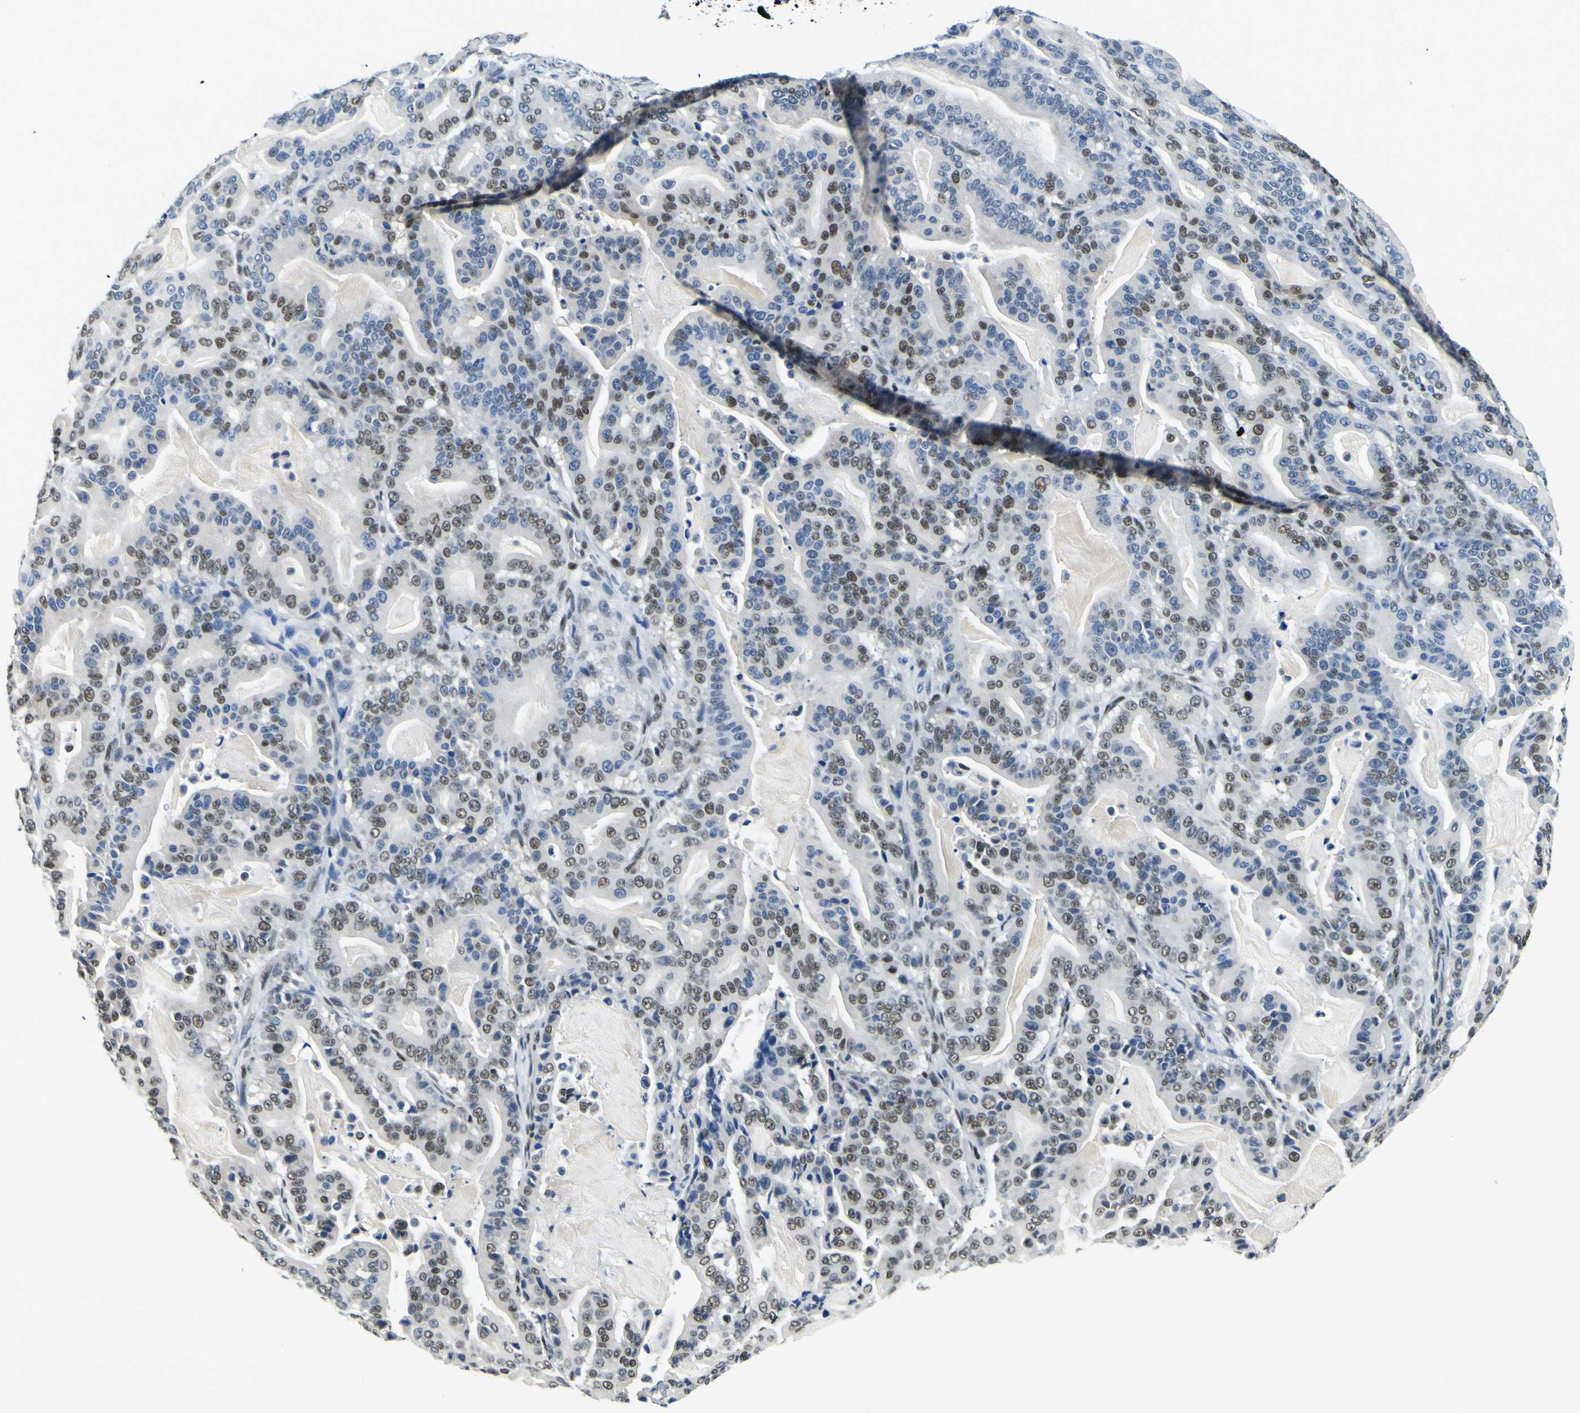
{"staining": {"intensity": "moderate", "quantity": ">75%", "location": "nuclear"}, "tissue": "pancreatic cancer", "cell_type": "Tumor cells", "image_type": "cancer", "snomed": [{"axis": "morphology", "description": "Adenocarcinoma, NOS"}, {"axis": "topography", "description": "Pancreas"}], "caption": "Pancreatic adenocarcinoma was stained to show a protein in brown. There is medium levels of moderate nuclear positivity in about >75% of tumor cells. Nuclei are stained in blue.", "gene": "SP1", "patient": {"sex": "male", "age": 63}}